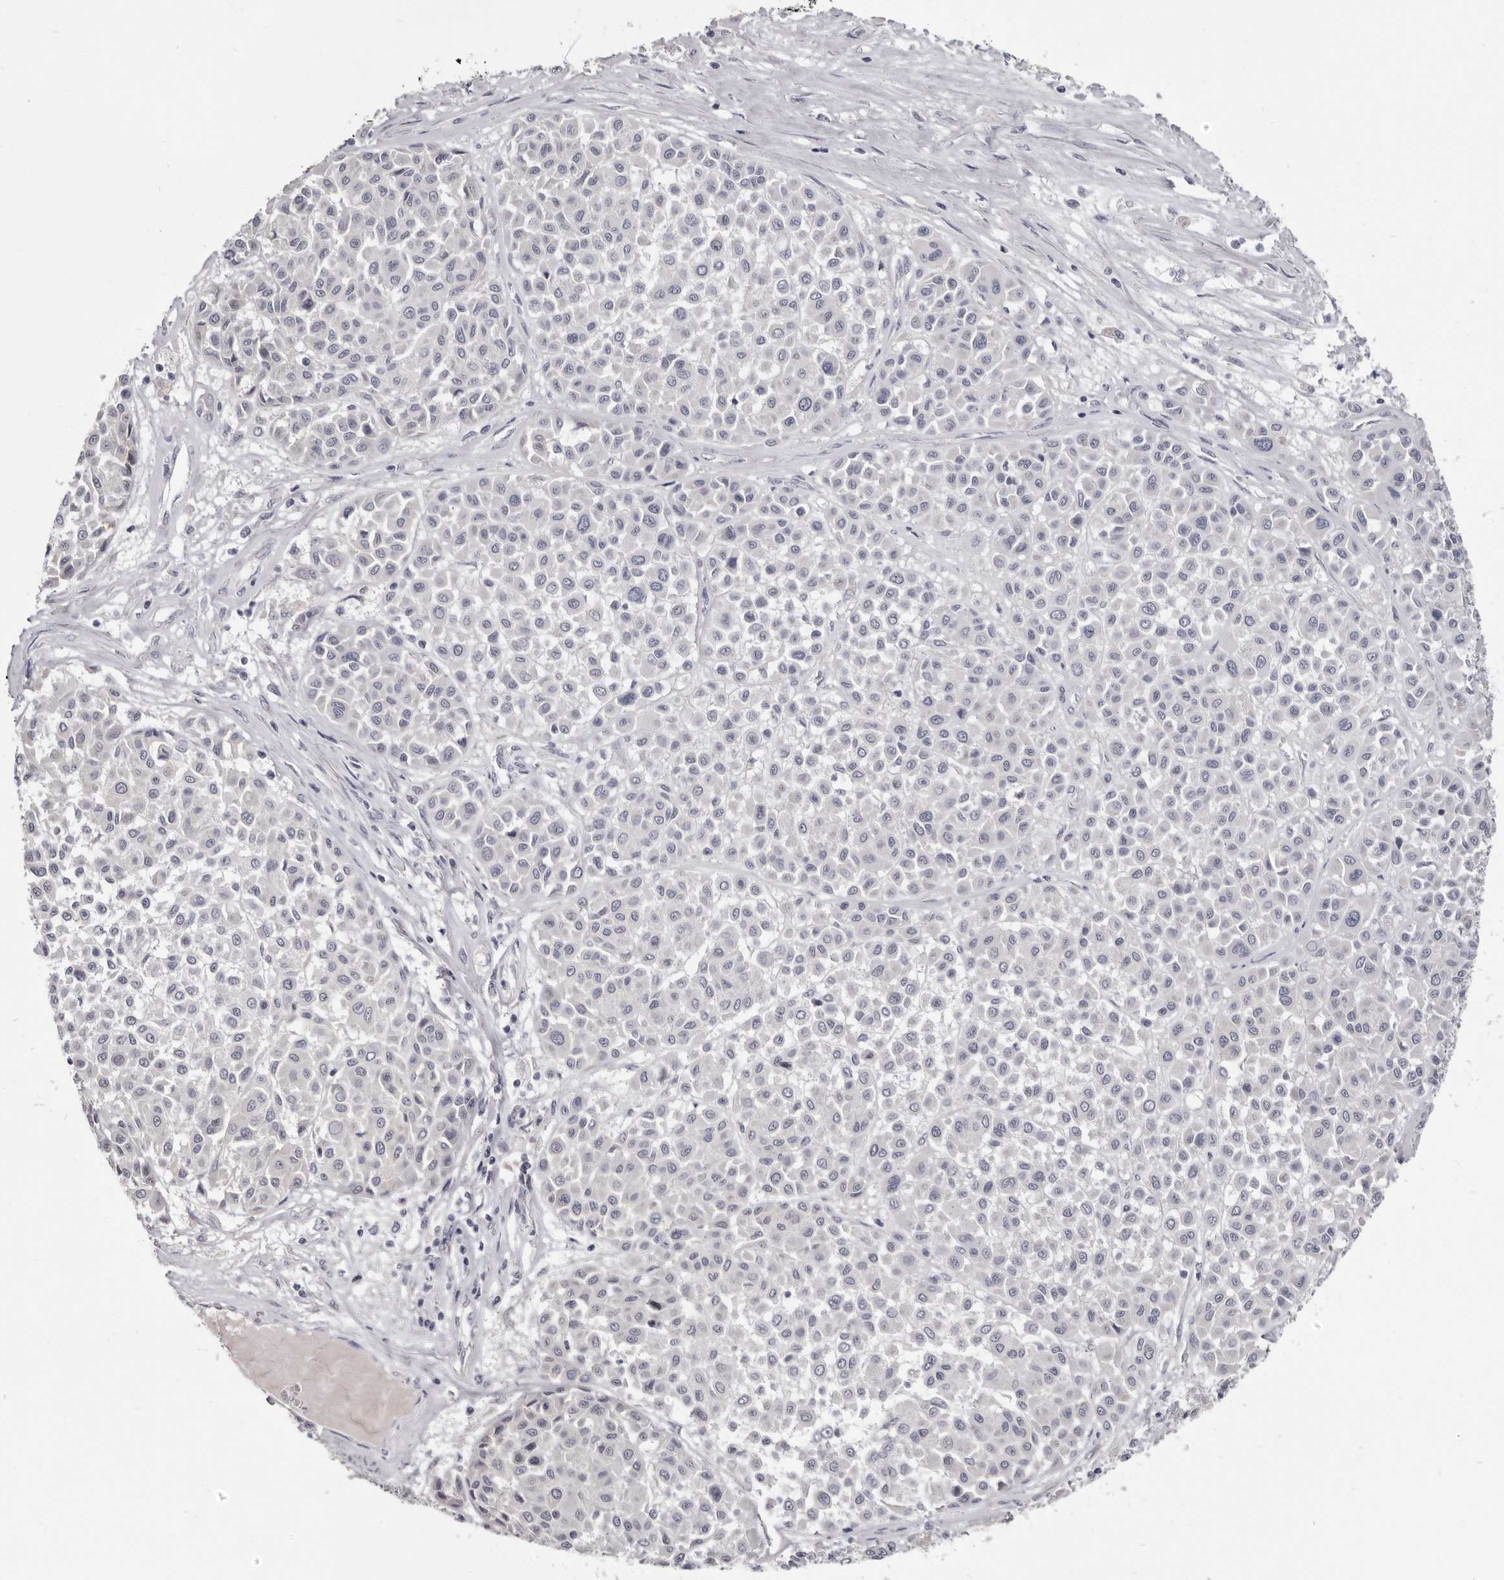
{"staining": {"intensity": "negative", "quantity": "none", "location": "none"}, "tissue": "melanoma", "cell_type": "Tumor cells", "image_type": "cancer", "snomed": [{"axis": "morphology", "description": "Malignant melanoma, Metastatic site"}, {"axis": "topography", "description": "Soft tissue"}], "caption": "Tumor cells are negative for protein expression in human malignant melanoma (metastatic site).", "gene": "CGN", "patient": {"sex": "male", "age": 41}}